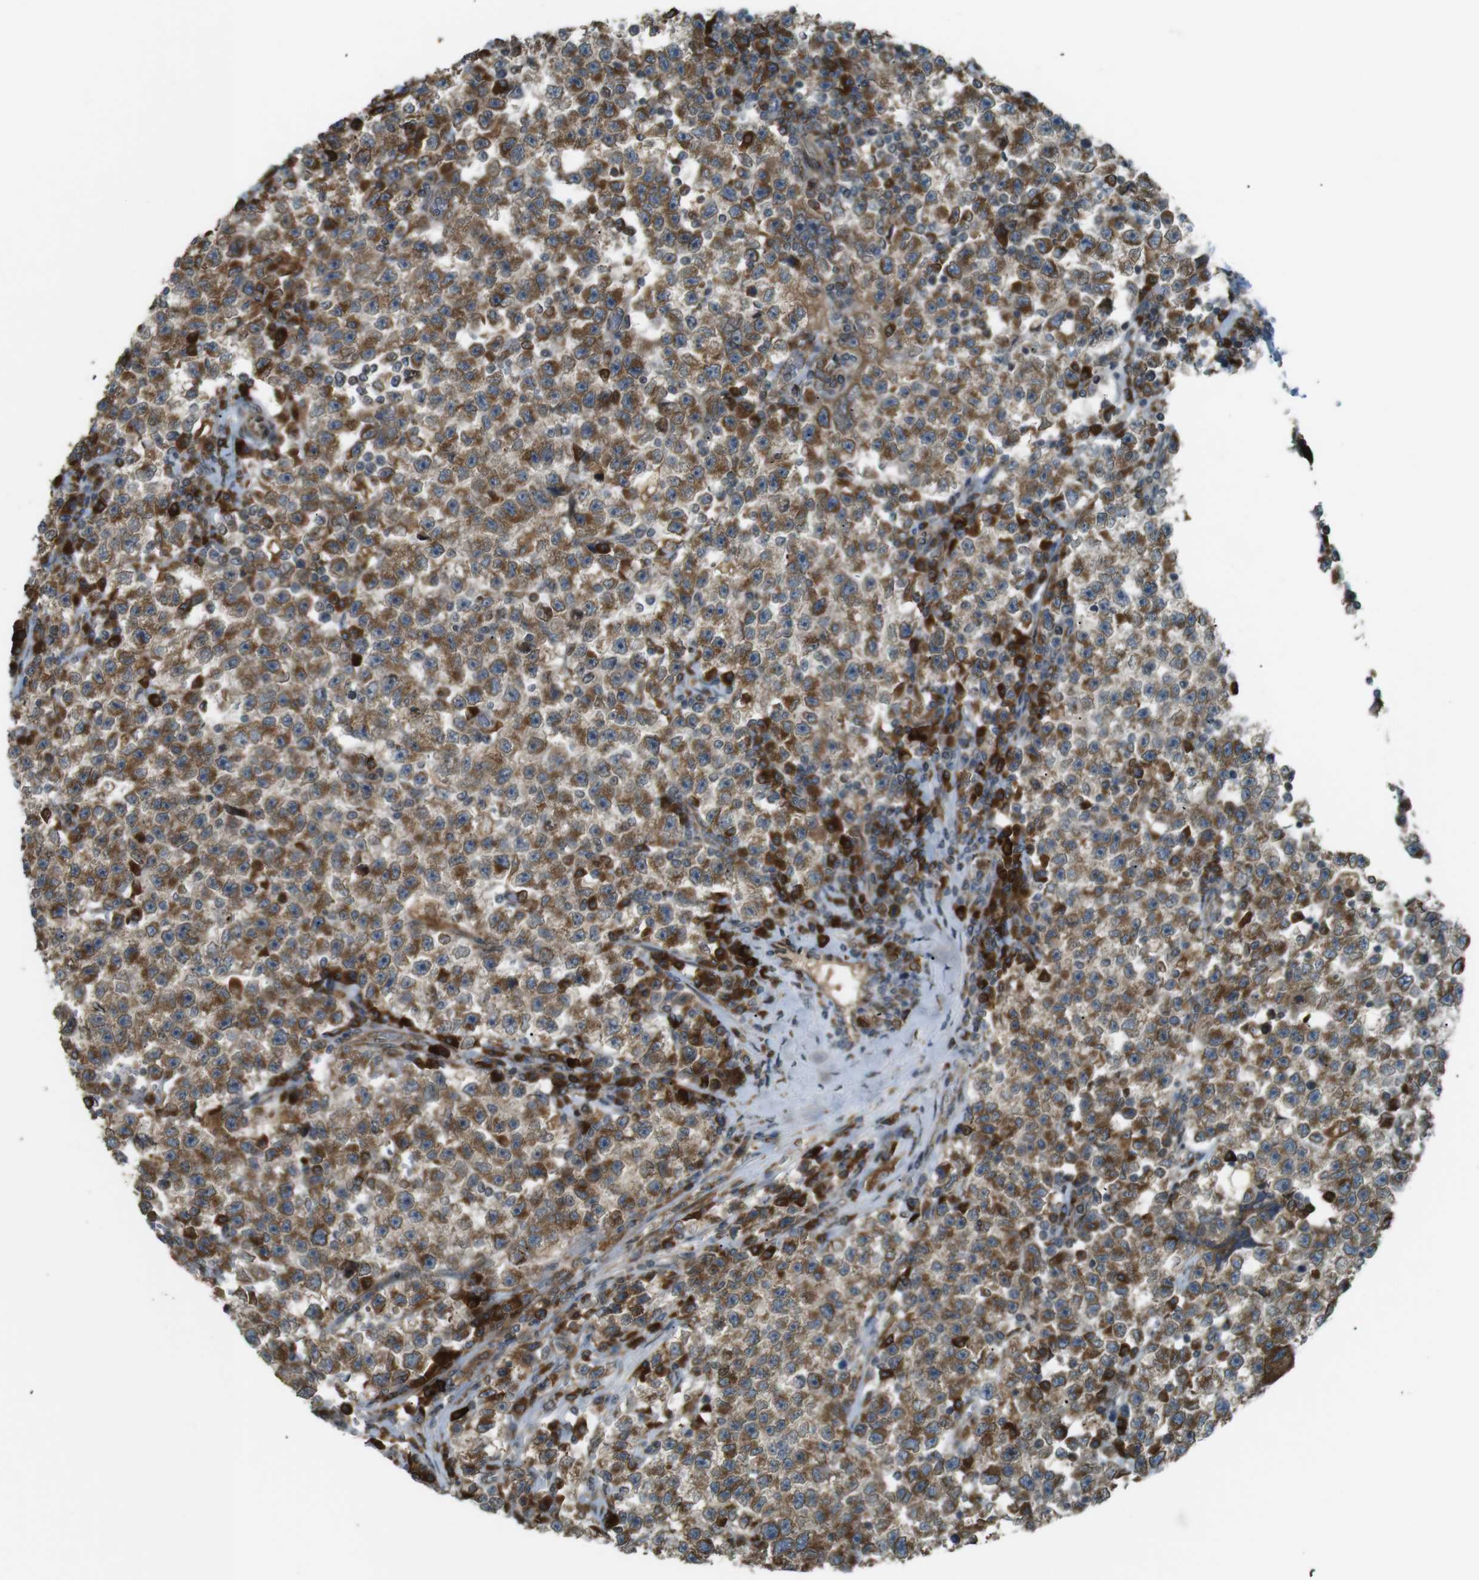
{"staining": {"intensity": "moderate", "quantity": ">75%", "location": "cytoplasmic/membranous"}, "tissue": "testis cancer", "cell_type": "Tumor cells", "image_type": "cancer", "snomed": [{"axis": "morphology", "description": "Seminoma, NOS"}, {"axis": "topography", "description": "Testis"}], "caption": "An image of human testis seminoma stained for a protein shows moderate cytoplasmic/membranous brown staining in tumor cells.", "gene": "TMED4", "patient": {"sex": "male", "age": 22}}